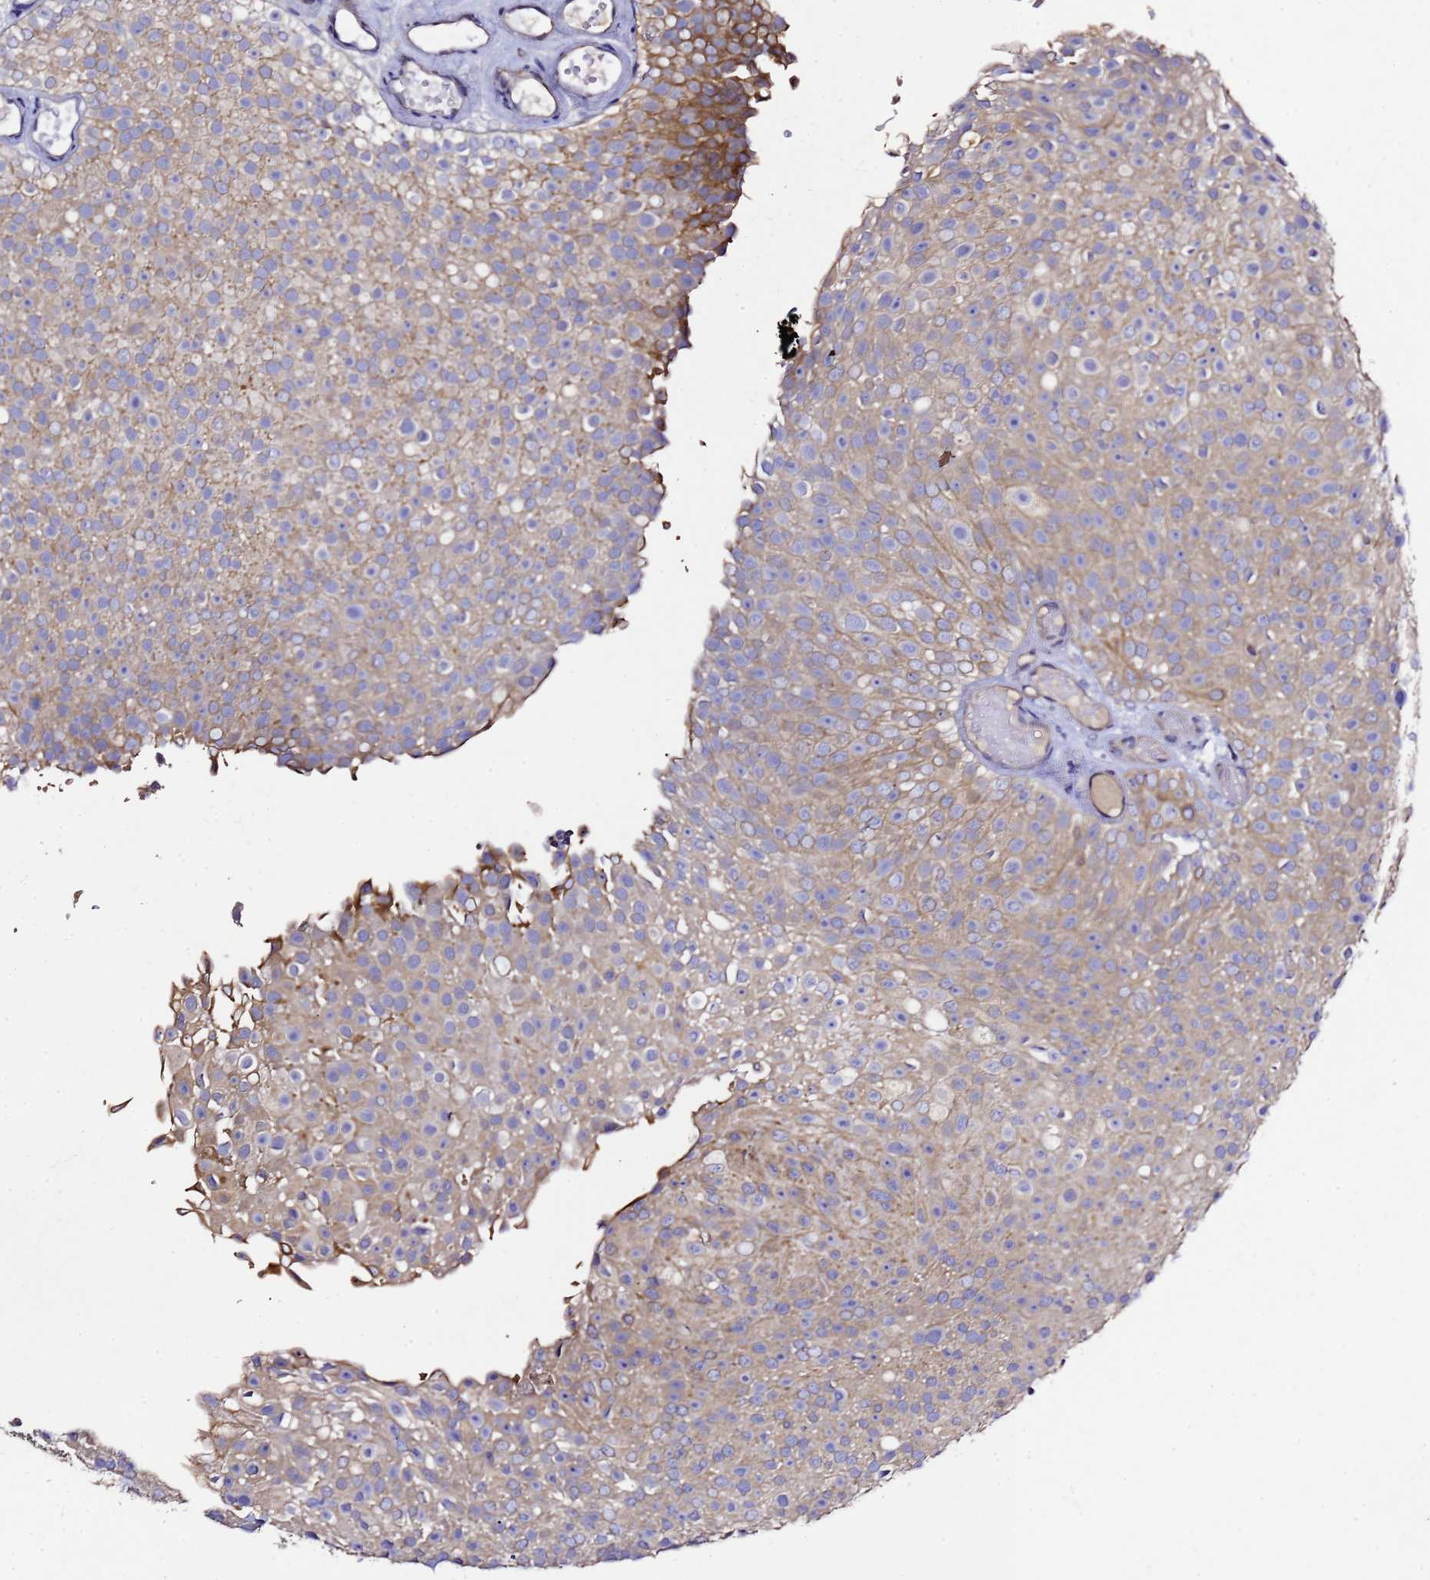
{"staining": {"intensity": "weak", "quantity": "<25%", "location": "cytoplasmic/membranous"}, "tissue": "urothelial cancer", "cell_type": "Tumor cells", "image_type": "cancer", "snomed": [{"axis": "morphology", "description": "Urothelial carcinoma, Low grade"}, {"axis": "topography", "description": "Urinary bladder"}], "caption": "Urothelial cancer was stained to show a protein in brown. There is no significant staining in tumor cells. The staining is performed using DAB (3,3'-diaminobenzidine) brown chromogen with nuclei counter-stained in using hematoxylin.", "gene": "ALG3", "patient": {"sex": "male", "age": 78}}